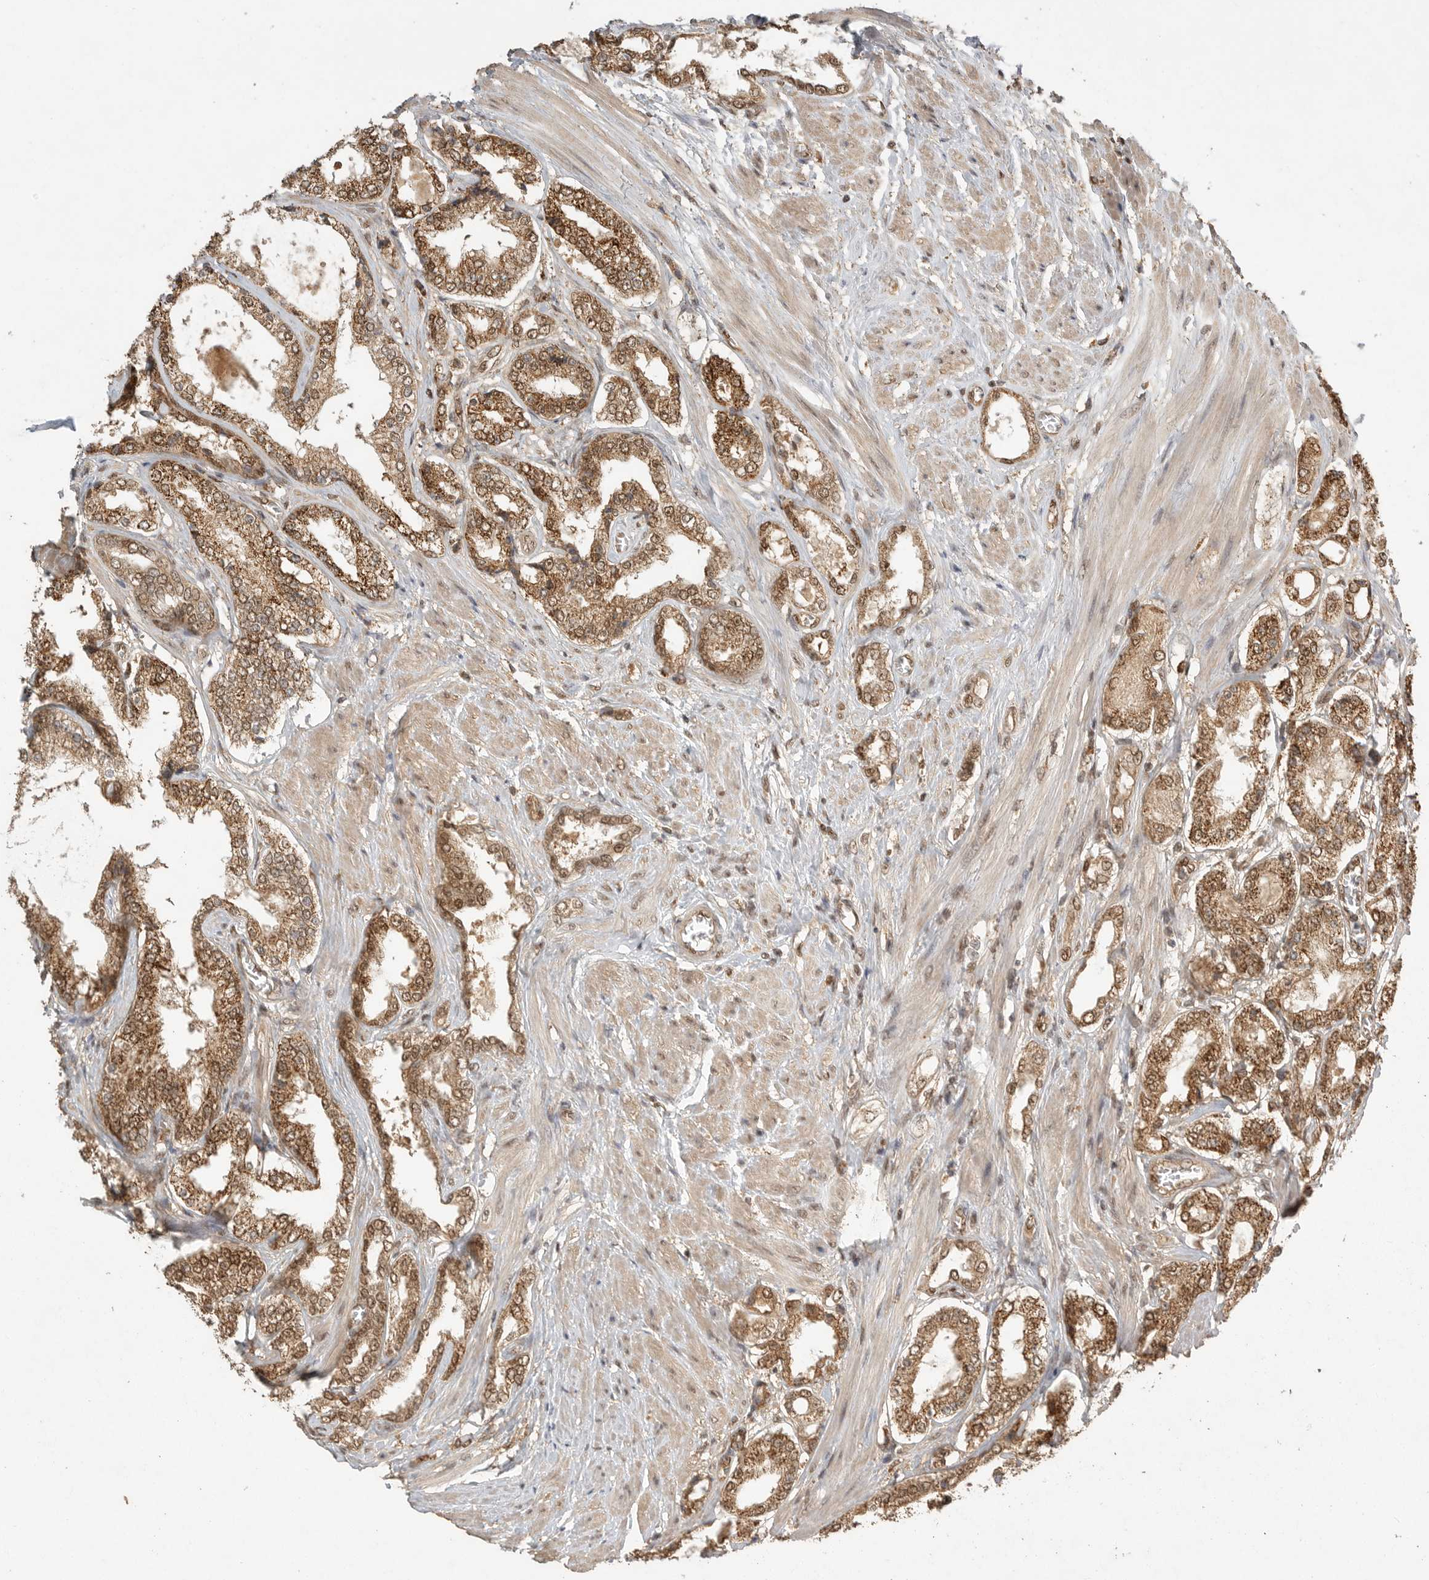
{"staining": {"intensity": "moderate", "quantity": ">75%", "location": "cytoplasmic/membranous"}, "tissue": "prostate cancer", "cell_type": "Tumor cells", "image_type": "cancer", "snomed": [{"axis": "morphology", "description": "Adenocarcinoma, Low grade"}, {"axis": "topography", "description": "Prostate"}], "caption": "Protein positivity by immunohistochemistry (IHC) reveals moderate cytoplasmic/membranous positivity in approximately >75% of tumor cells in low-grade adenocarcinoma (prostate).", "gene": "DFFA", "patient": {"sex": "male", "age": 62}}